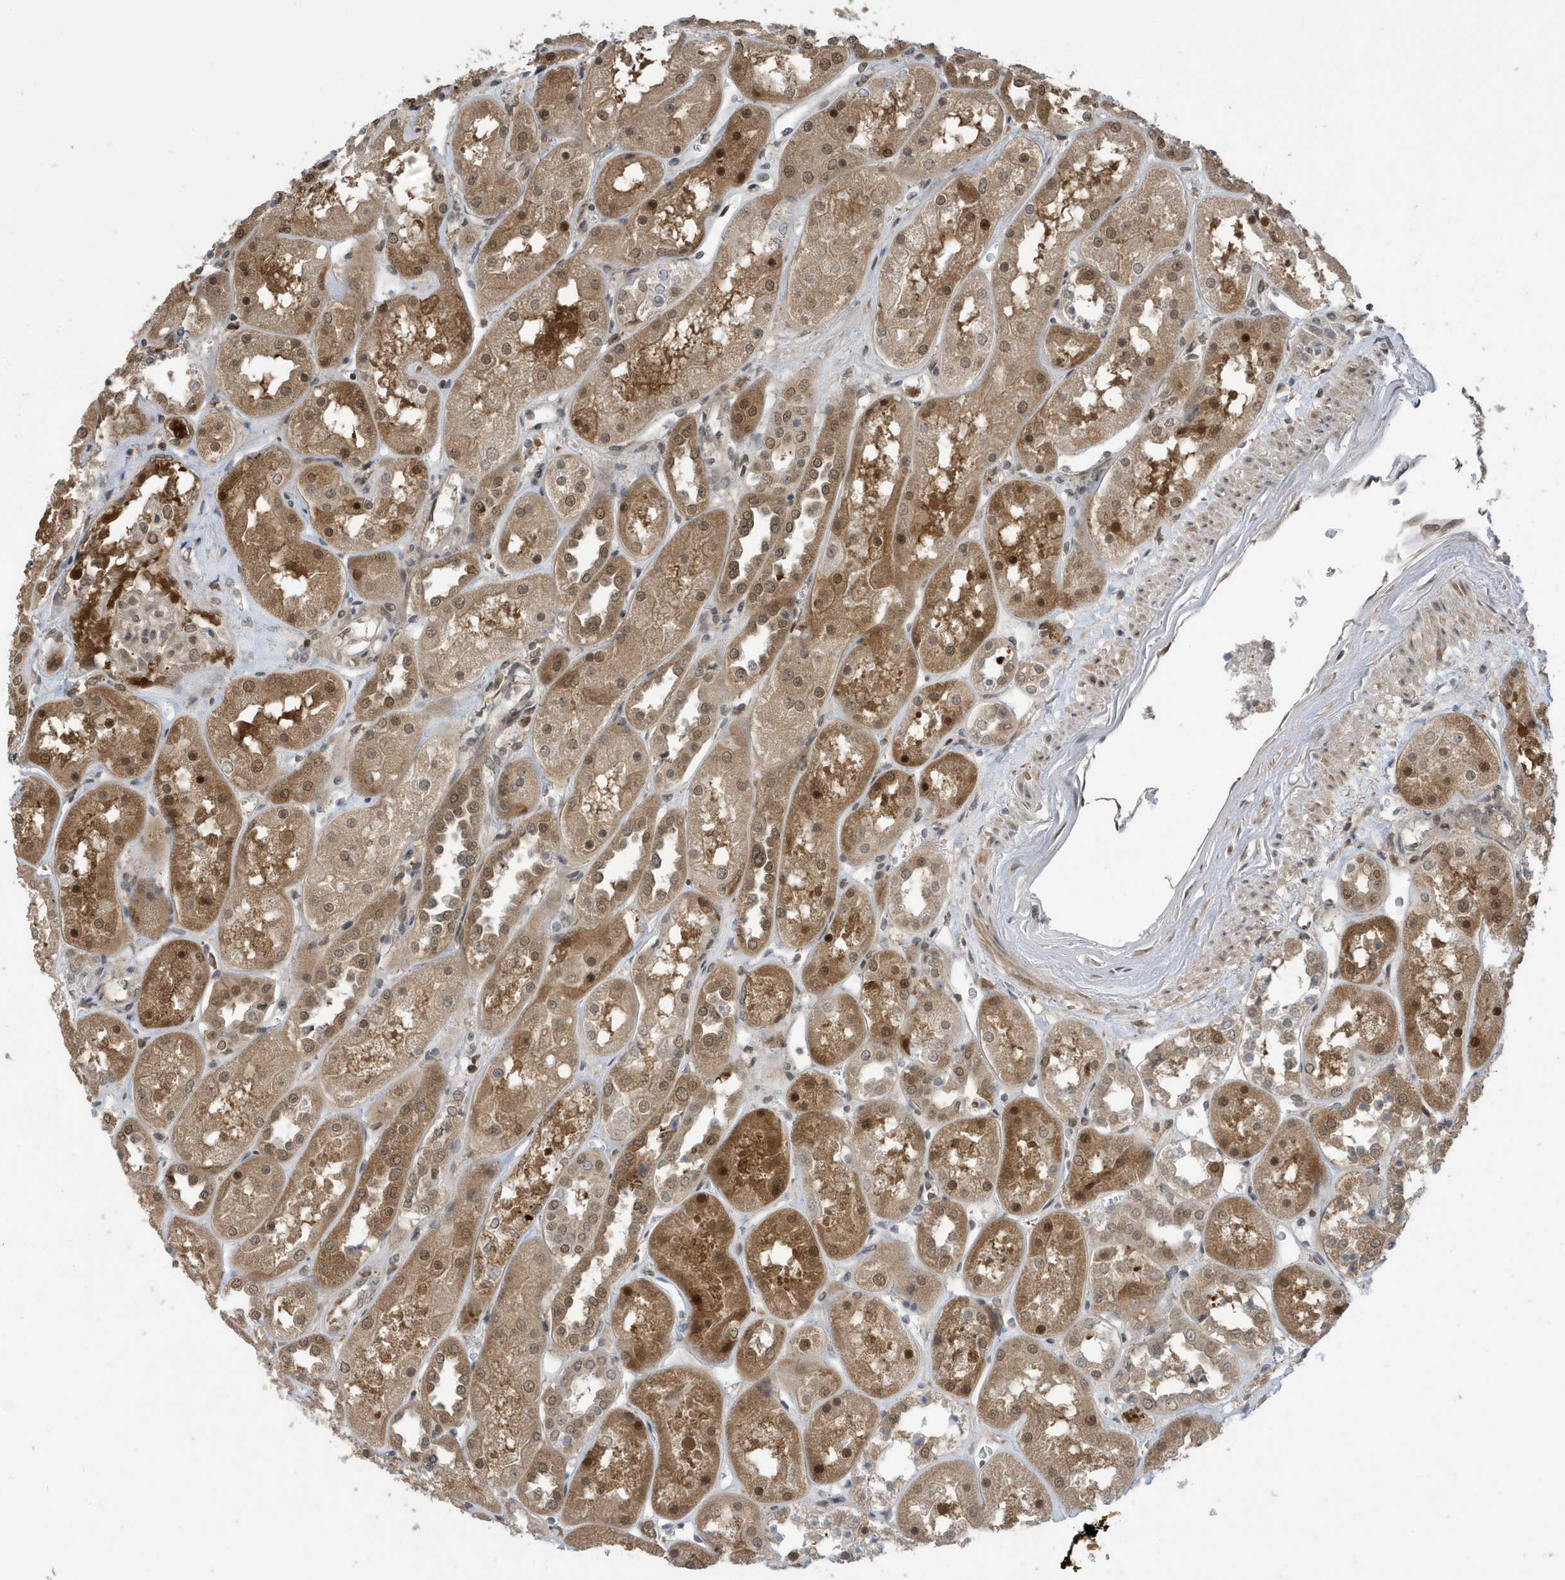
{"staining": {"intensity": "moderate", "quantity": "<25%", "location": "cytoplasmic/membranous,nuclear"}, "tissue": "kidney", "cell_type": "Cells in glomeruli", "image_type": "normal", "snomed": [{"axis": "morphology", "description": "Normal tissue, NOS"}, {"axis": "topography", "description": "Kidney"}], "caption": "Cells in glomeruli reveal low levels of moderate cytoplasmic/membranous,nuclear expression in approximately <25% of cells in normal kidney.", "gene": "UBQLN1", "patient": {"sex": "male", "age": 70}}